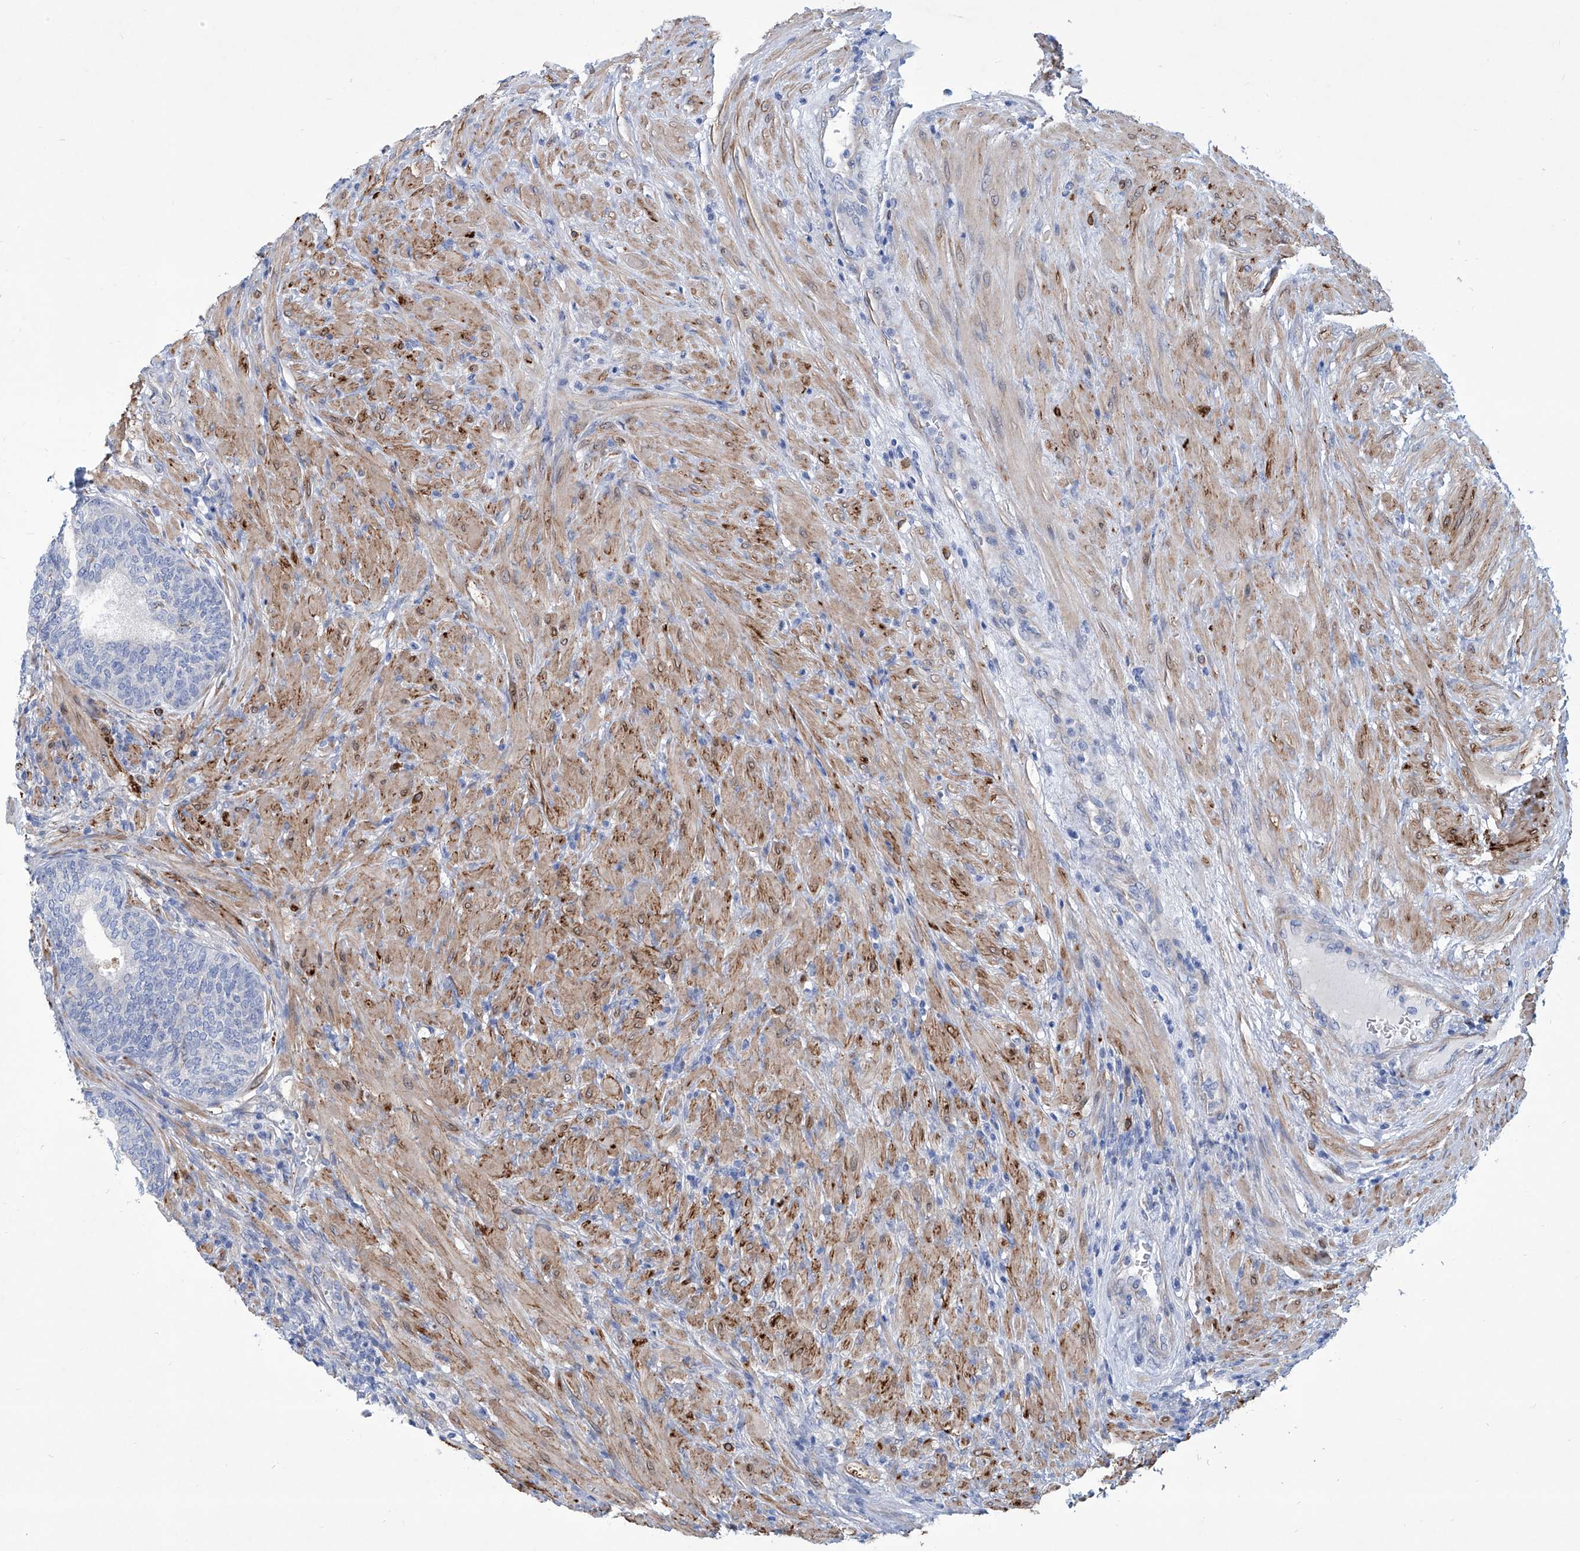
{"staining": {"intensity": "negative", "quantity": "none", "location": "none"}, "tissue": "prostate", "cell_type": "Glandular cells", "image_type": "normal", "snomed": [{"axis": "morphology", "description": "Normal tissue, NOS"}, {"axis": "topography", "description": "Prostate"}], "caption": "High power microscopy photomicrograph of an IHC micrograph of normal prostate, revealing no significant expression in glandular cells.", "gene": "TNN", "patient": {"sex": "male", "age": 76}}